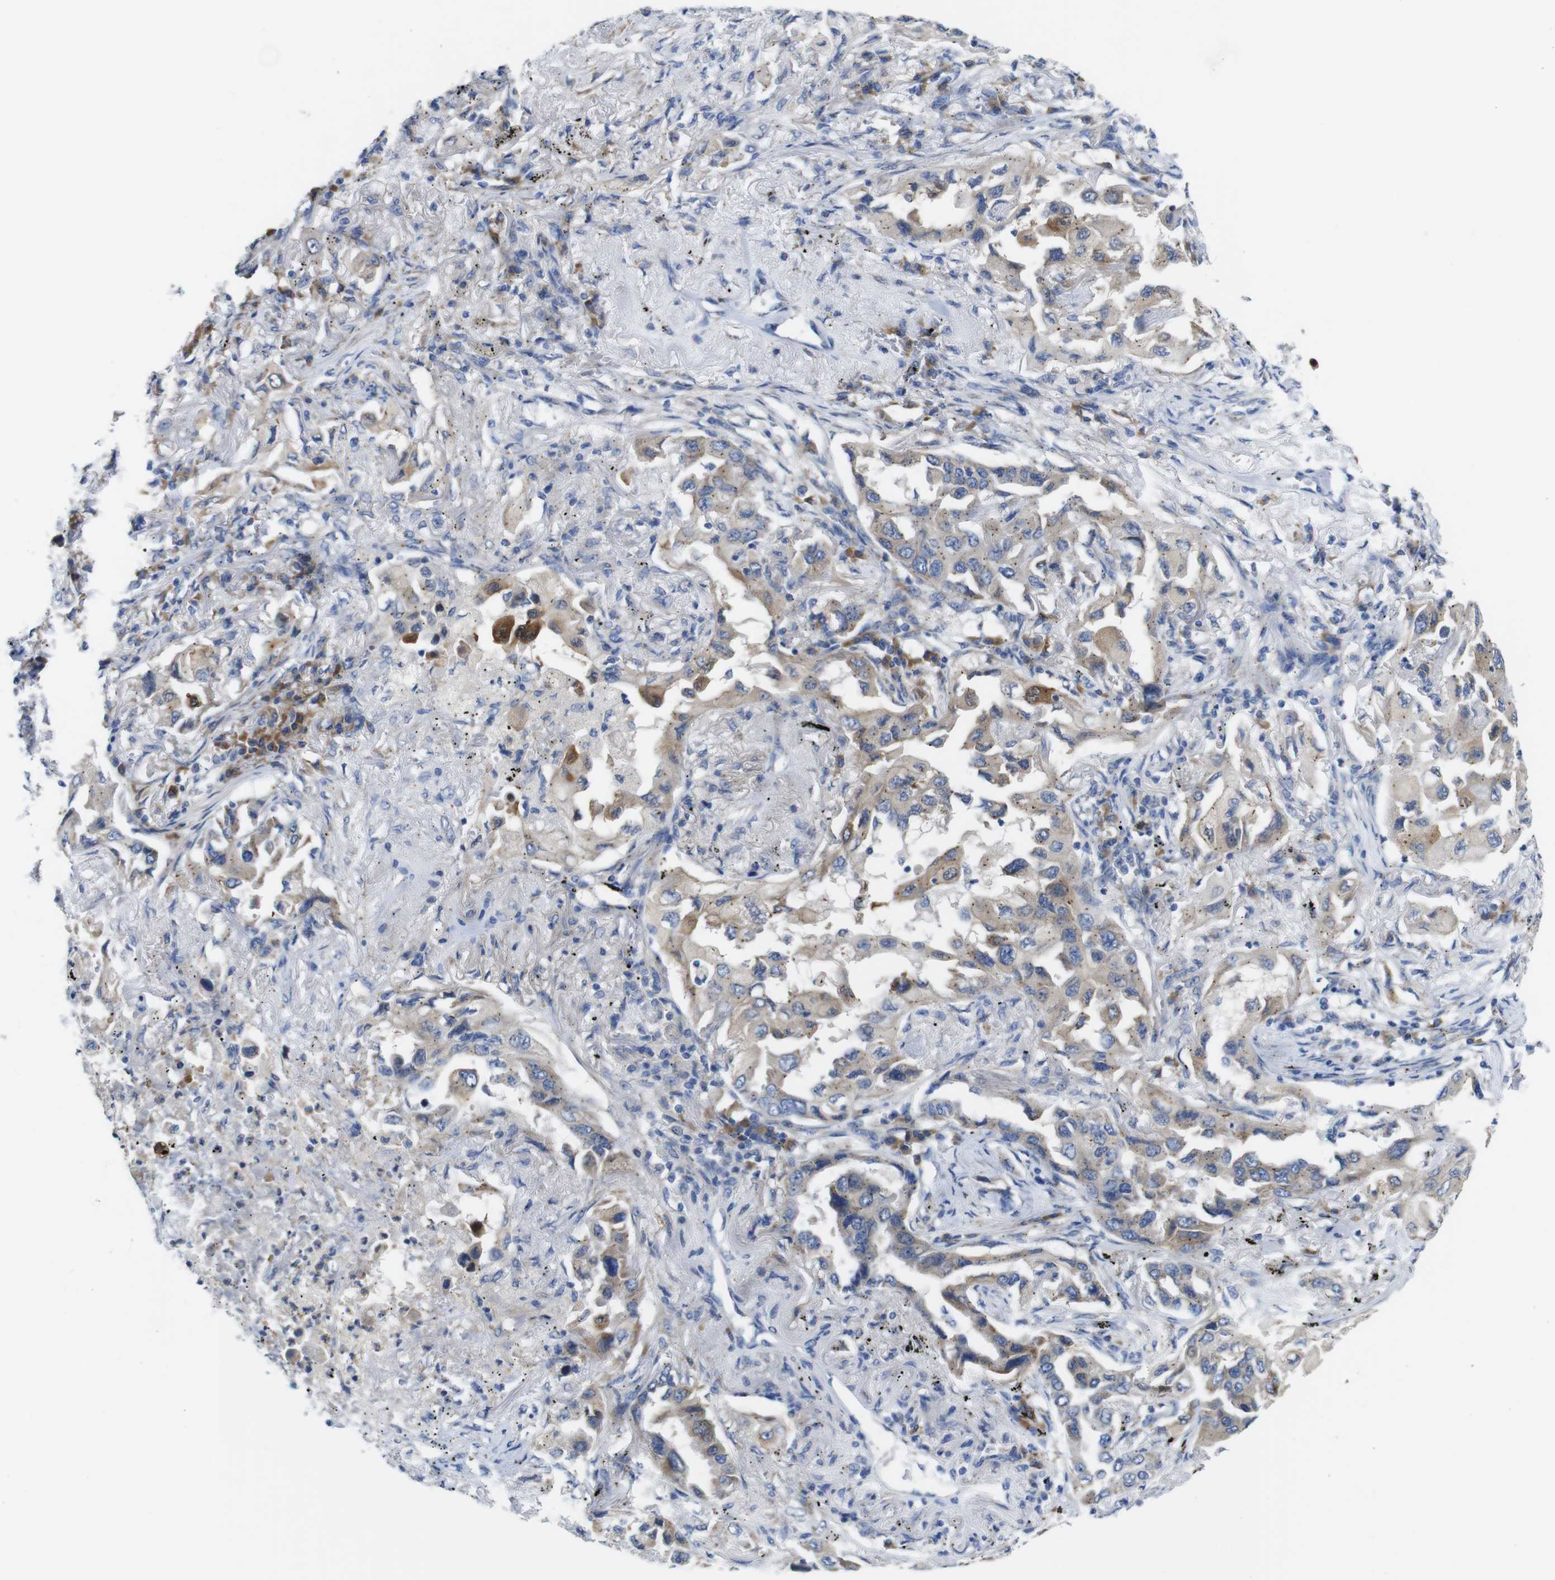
{"staining": {"intensity": "weak", "quantity": "25%-75%", "location": "cytoplasmic/membranous"}, "tissue": "lung cancer", "cell_type": "Tumor cells", "image_type": "cancer", "snomed": [{"axis": "morphology", "description": "Adenocarcinoma, NOS"}, {"axis": "topography", "description": "Lung"}], "caption": "An image of adenocarcinoma (lung) stained for a protein shows weak cytoplasmic/membranous brown staining in tumor cells.", "gene": "DDRGK1", "patient": {"sex": "female", "age": 65}}